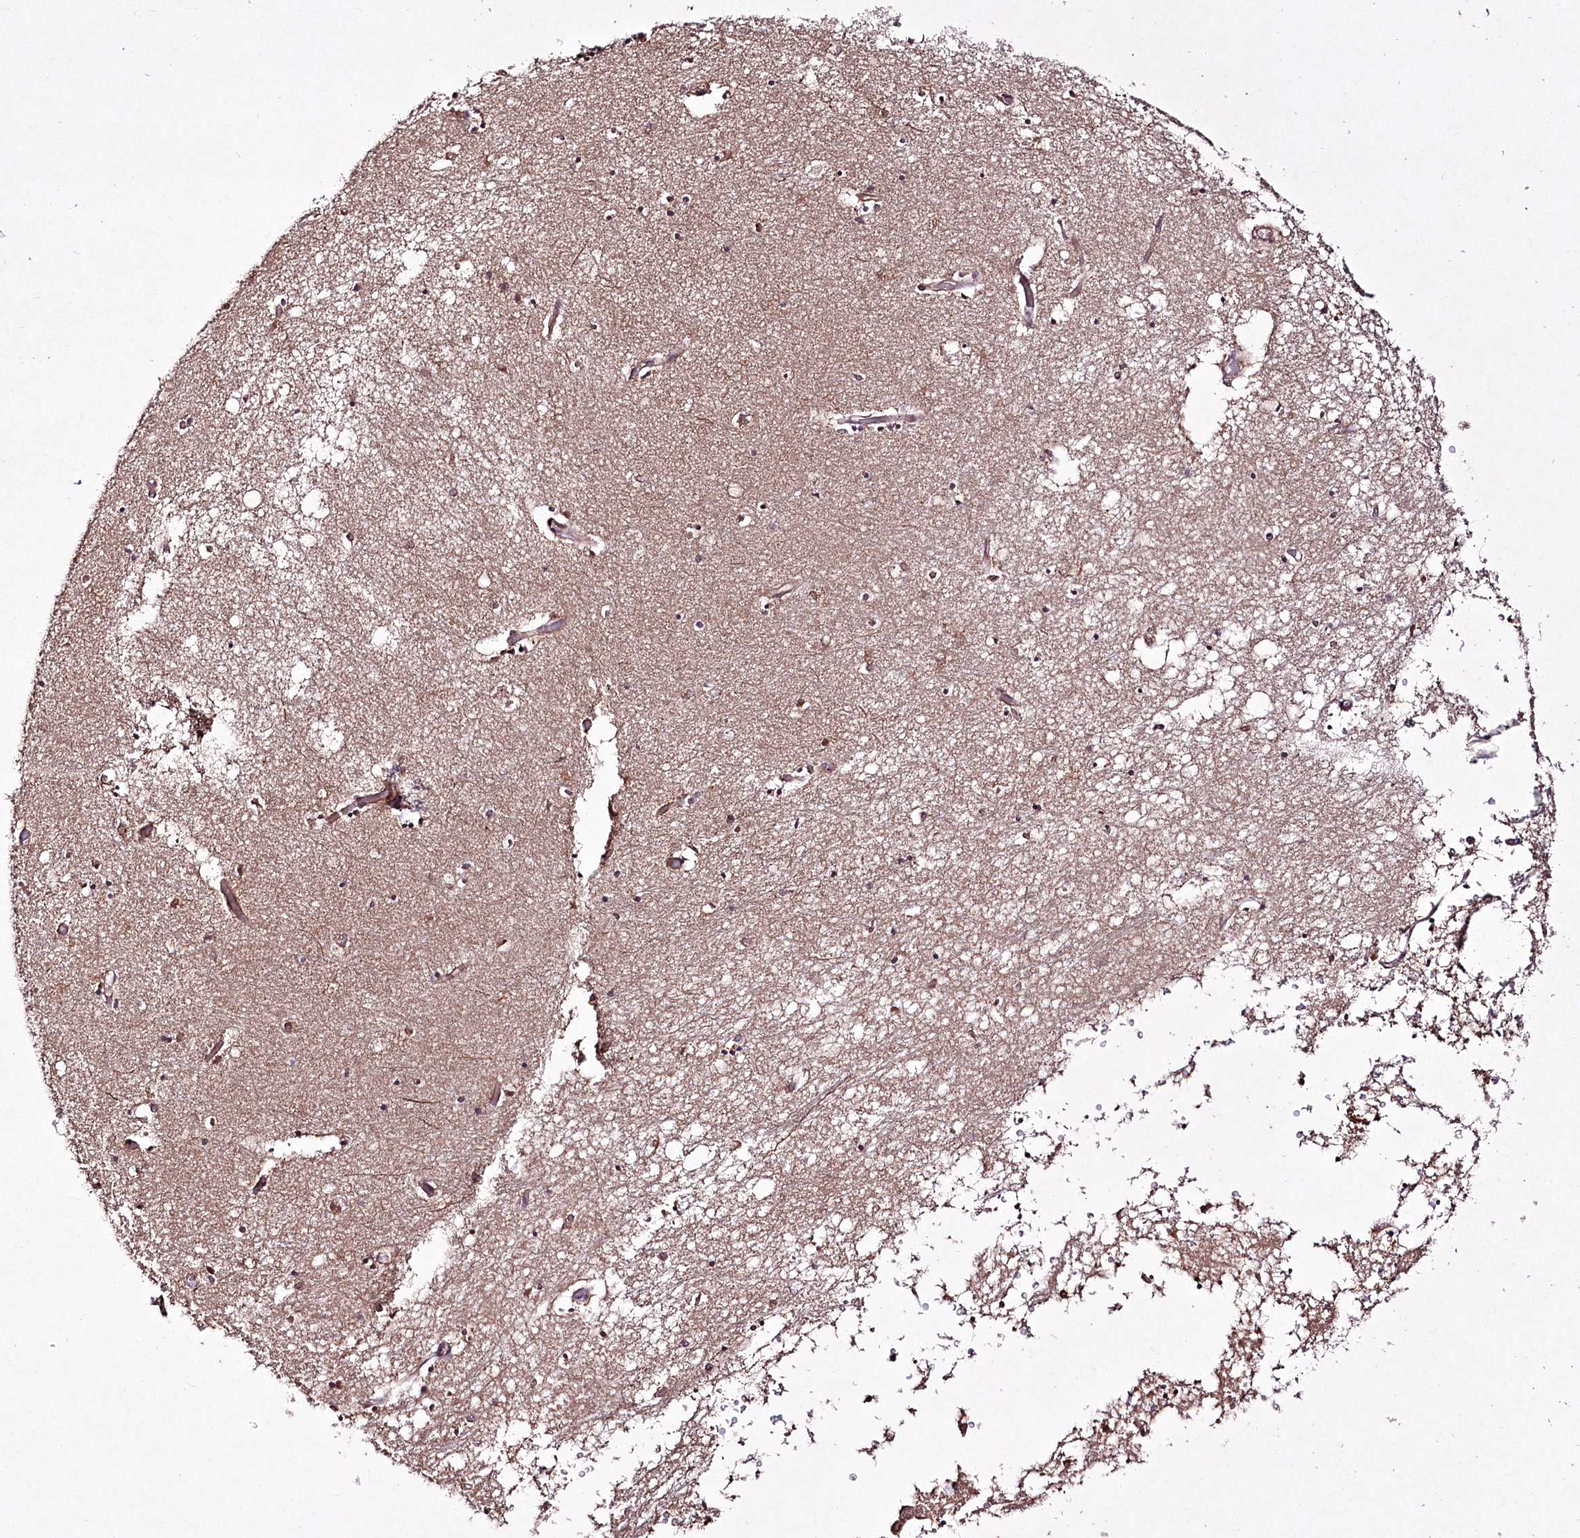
{"staining": {"intensity": "moderate", "quantity": "<25%", "location": "nuclear"}, "tissue": "hippocampus", "cell_type": "Glial cells", "image_type": "normal", "snomed": [{"axis": "morphology", "description": "Normal tissue, NOS"}, {"axis": "topography", "description": "Hippocampus"}], "caption": "Unremarkable hippocampus shows moderate nuclear staining in approximately <25% of glial cells, visualized by immunohistochemistry.", "gene": "CCDC59", "patient": {"sex": "male", "age": 70}}